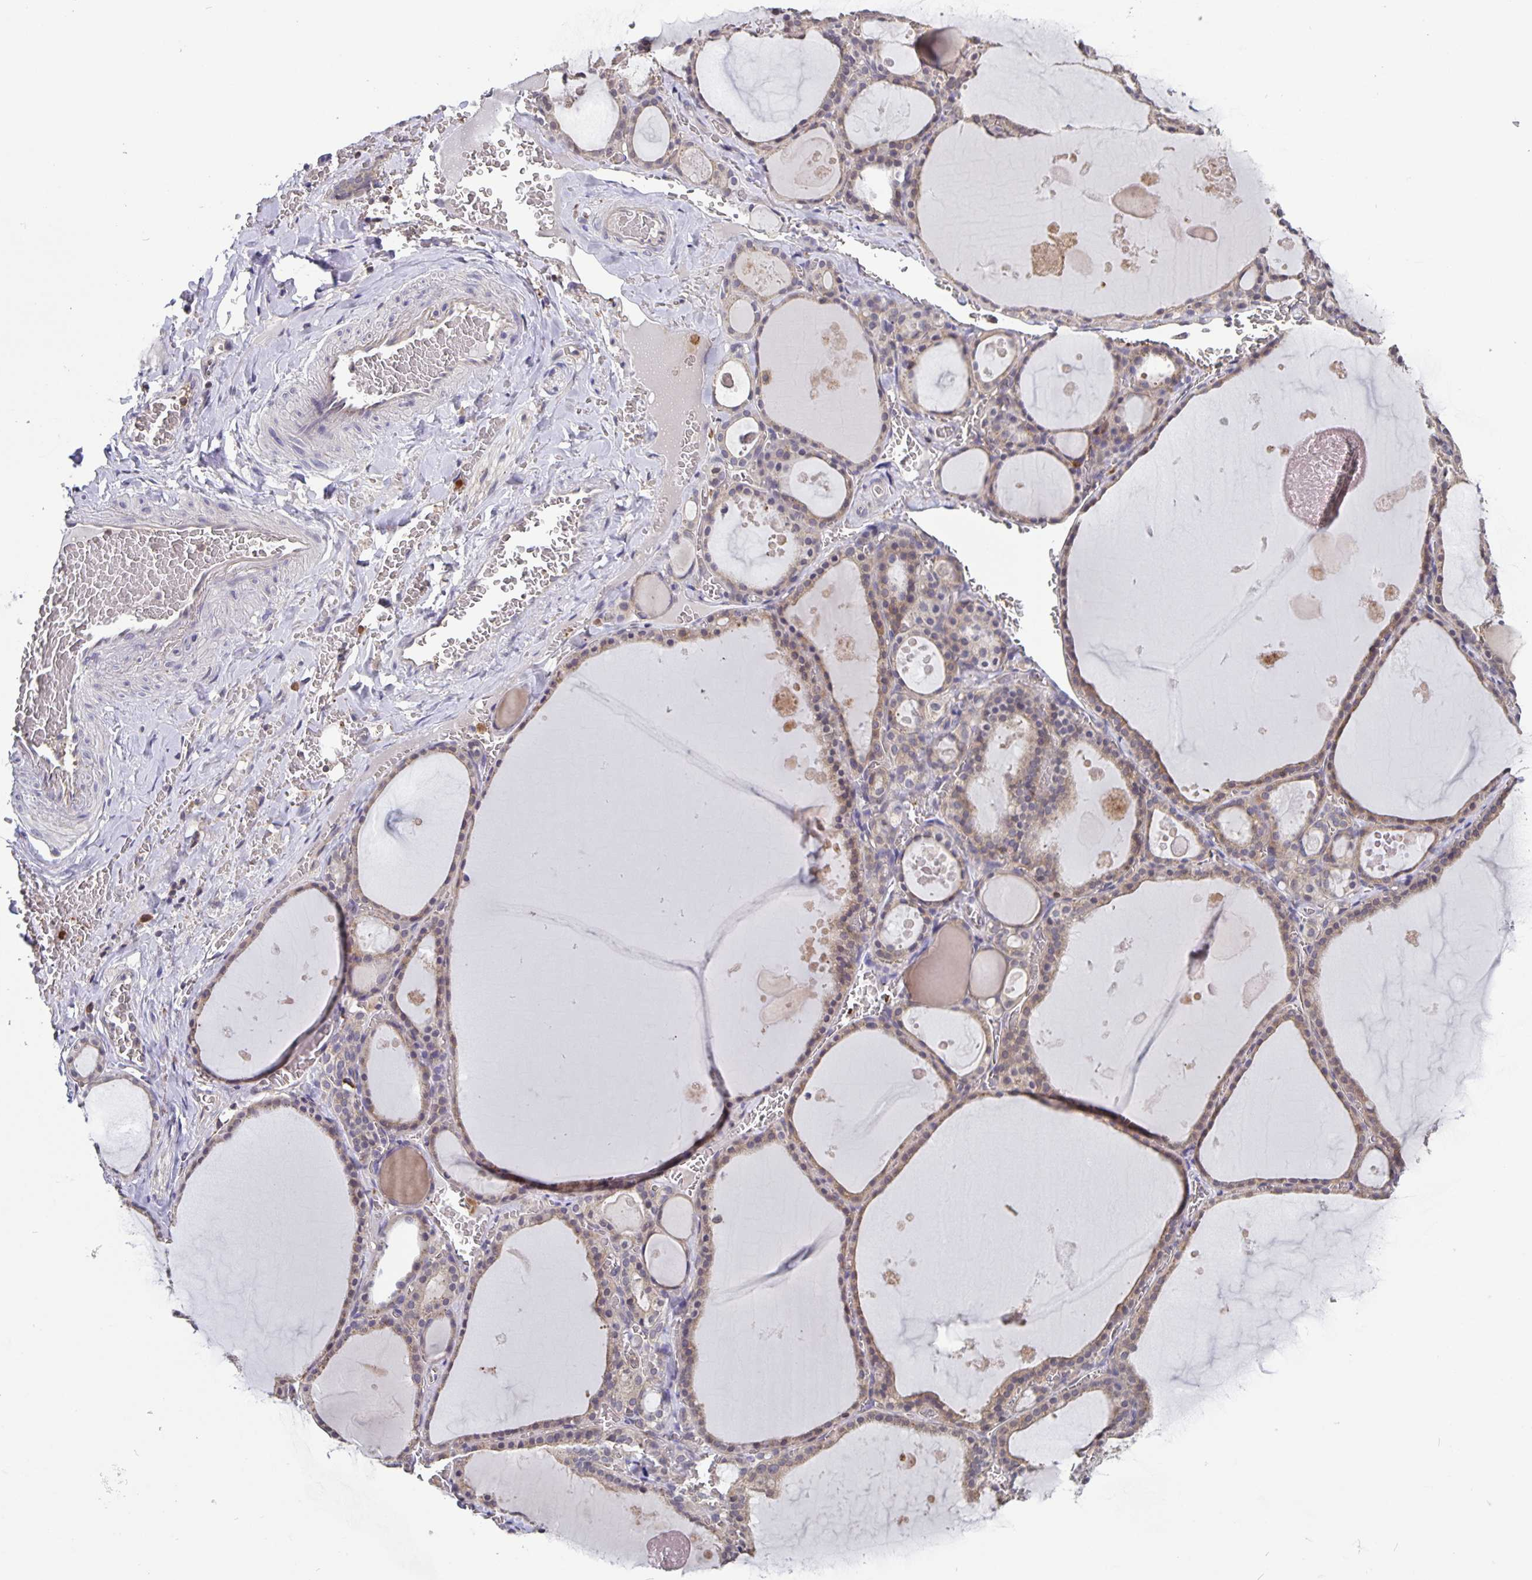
{"staining": {"intensity": "weak", "quantity": ">75%", "location": "cytoplasmic/membranous"}, "tissue": "thyroid gland", "cell_type": "Glandular cells", "image_type": "normal", "snomed": [{"axis": "morphology", "description": "Normal tissue, NOS"}, {"axis": "topography", "description": "Thyroid gland"}], "caption": "The photomicrograph demonstrates staining of normal thyroid gland, revealing weak cytoplasmic/membranous protein expression (brown color) within glandular cells.", "gene": "FEM1C", "patient": {"sex": "male", "age": 56}}